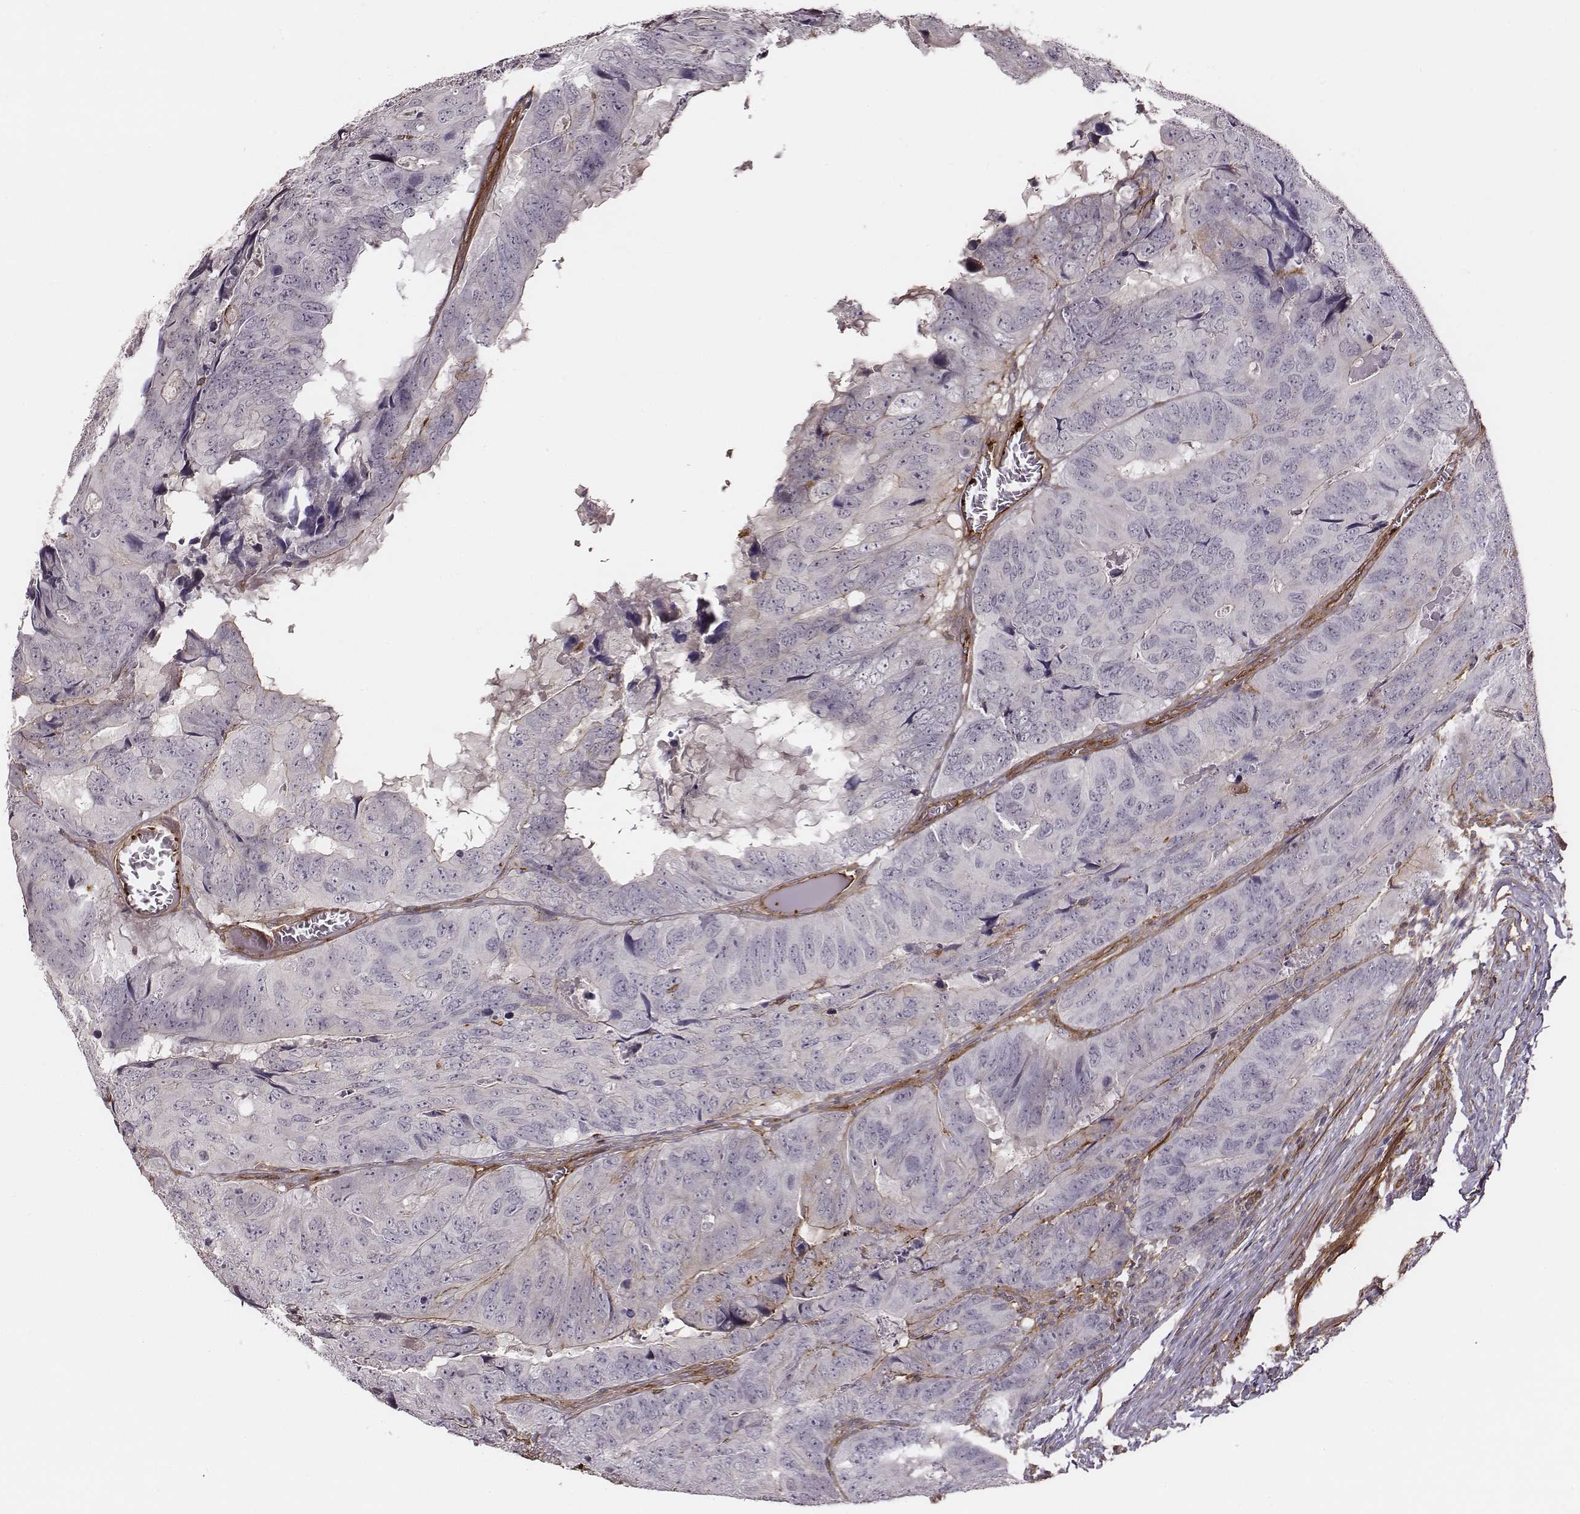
{"staining": {"intensity": "moderate", "quantity": "<25%", "location": "cytoplasmic/membranous"}, "tissue": "colorectal cancer", "cell_type": "Tumor cells", "image_type": "cancer", "snomed": [{"axis": "morphology", "description": "Adenocarcinoma, NOS"}, {"axis": "topography", "description": "Colon"}], "caption": "DAB immunohistochemical staining of human colorectal cancer exhibits moderate cytoplasmic/membranous protein staining in approximately <25% of tumor cells.", "gene": "ZYX", "patient": {"sex": "male", "age": 79}}